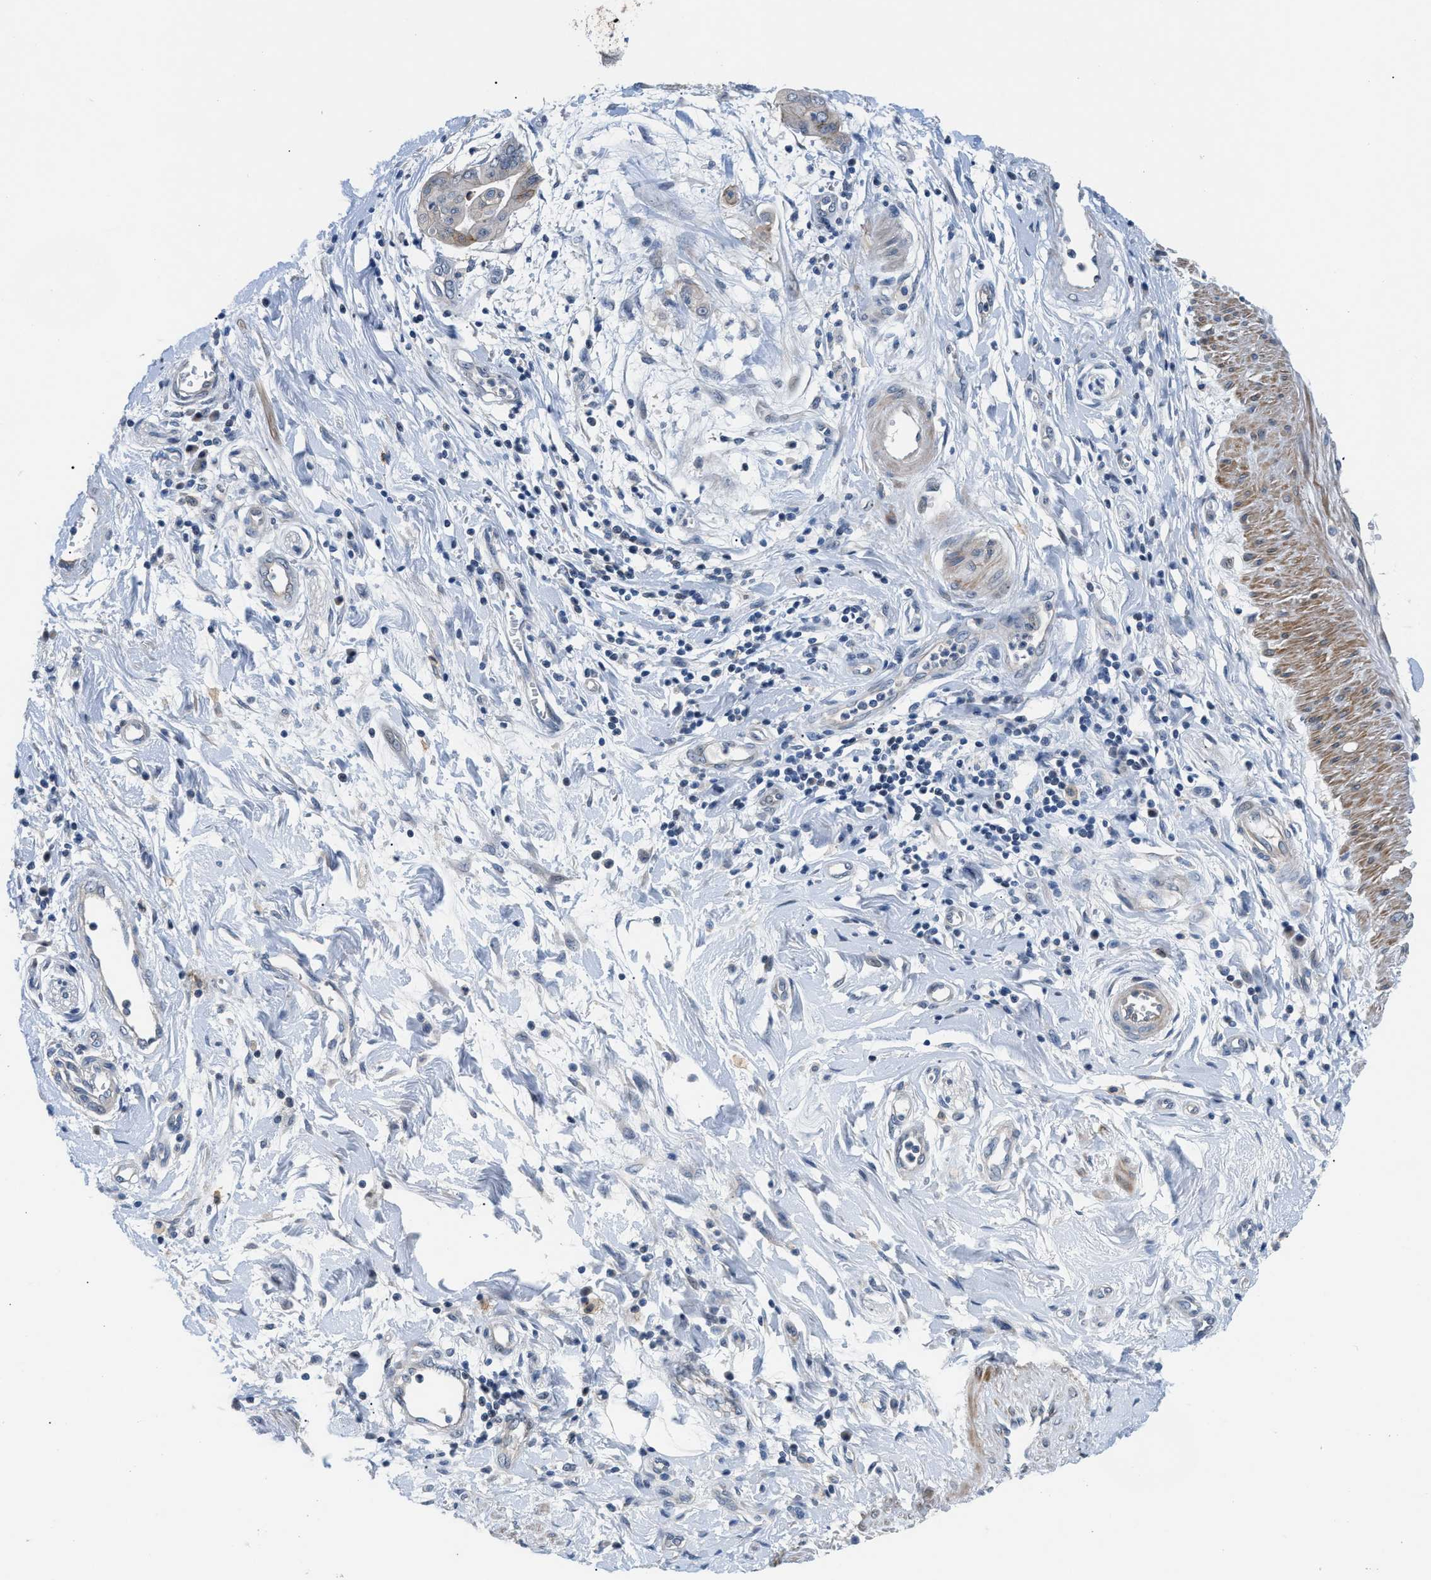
{"staining": {"intensity": "weak", "quantity": "<25%", "location": "cytoplasmic/membranous"}, "tissue": "pancreatic cancer", "cell_type": "Tumor cells", "image_type": "cancer", "snomed": [{"axis": "morphology", "description": "Adenocarcinoma, NOS"}, {"axis": "topography", "description": "Pancreas"}], "caption": "This is an IHC photomicrograph of pancreatic adenocarcinoma. There is no positivity in tumor cells.", "gene": "FDCSP", "patient": {"sex": "female", "age": 75}}